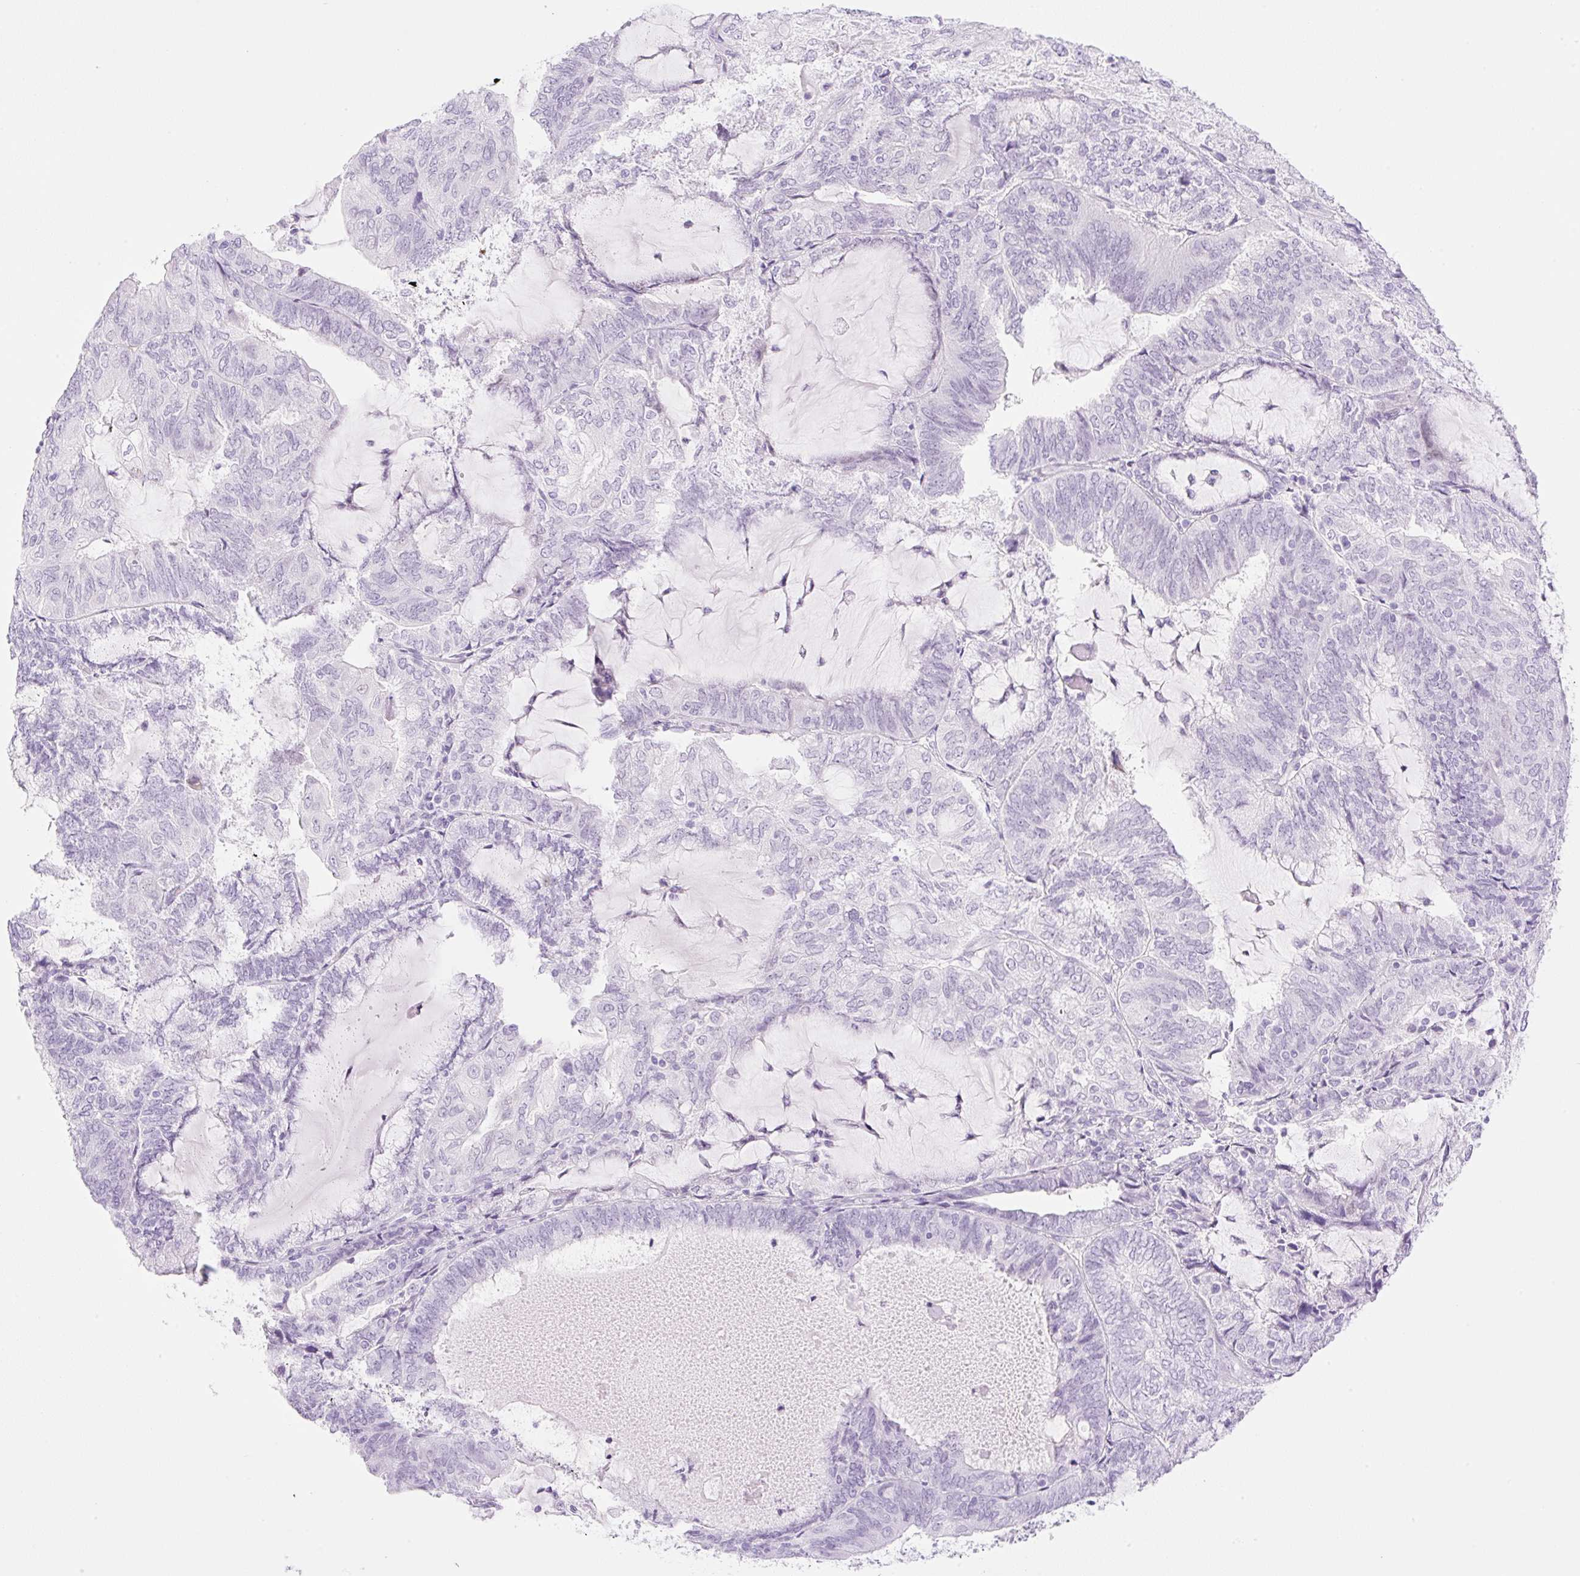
{"staining": {"intensity": "negative", "quantity": "none", "location": "none"}, "tissue": "endometrial cancer", "cell_type": "Tumor cells", "image_type": "cancer", "snomed": [{"axis": "morphology", "description": "Adenocarcinoma, NOS"}, {"axis": "topography", "description": "Endometrium"}], "caption": "Tumor cells show no significant protein expression in adenocarcinoma (endometrial).", "gene": "SPRR4", "patient": {"sex": "female", "age": 81}}